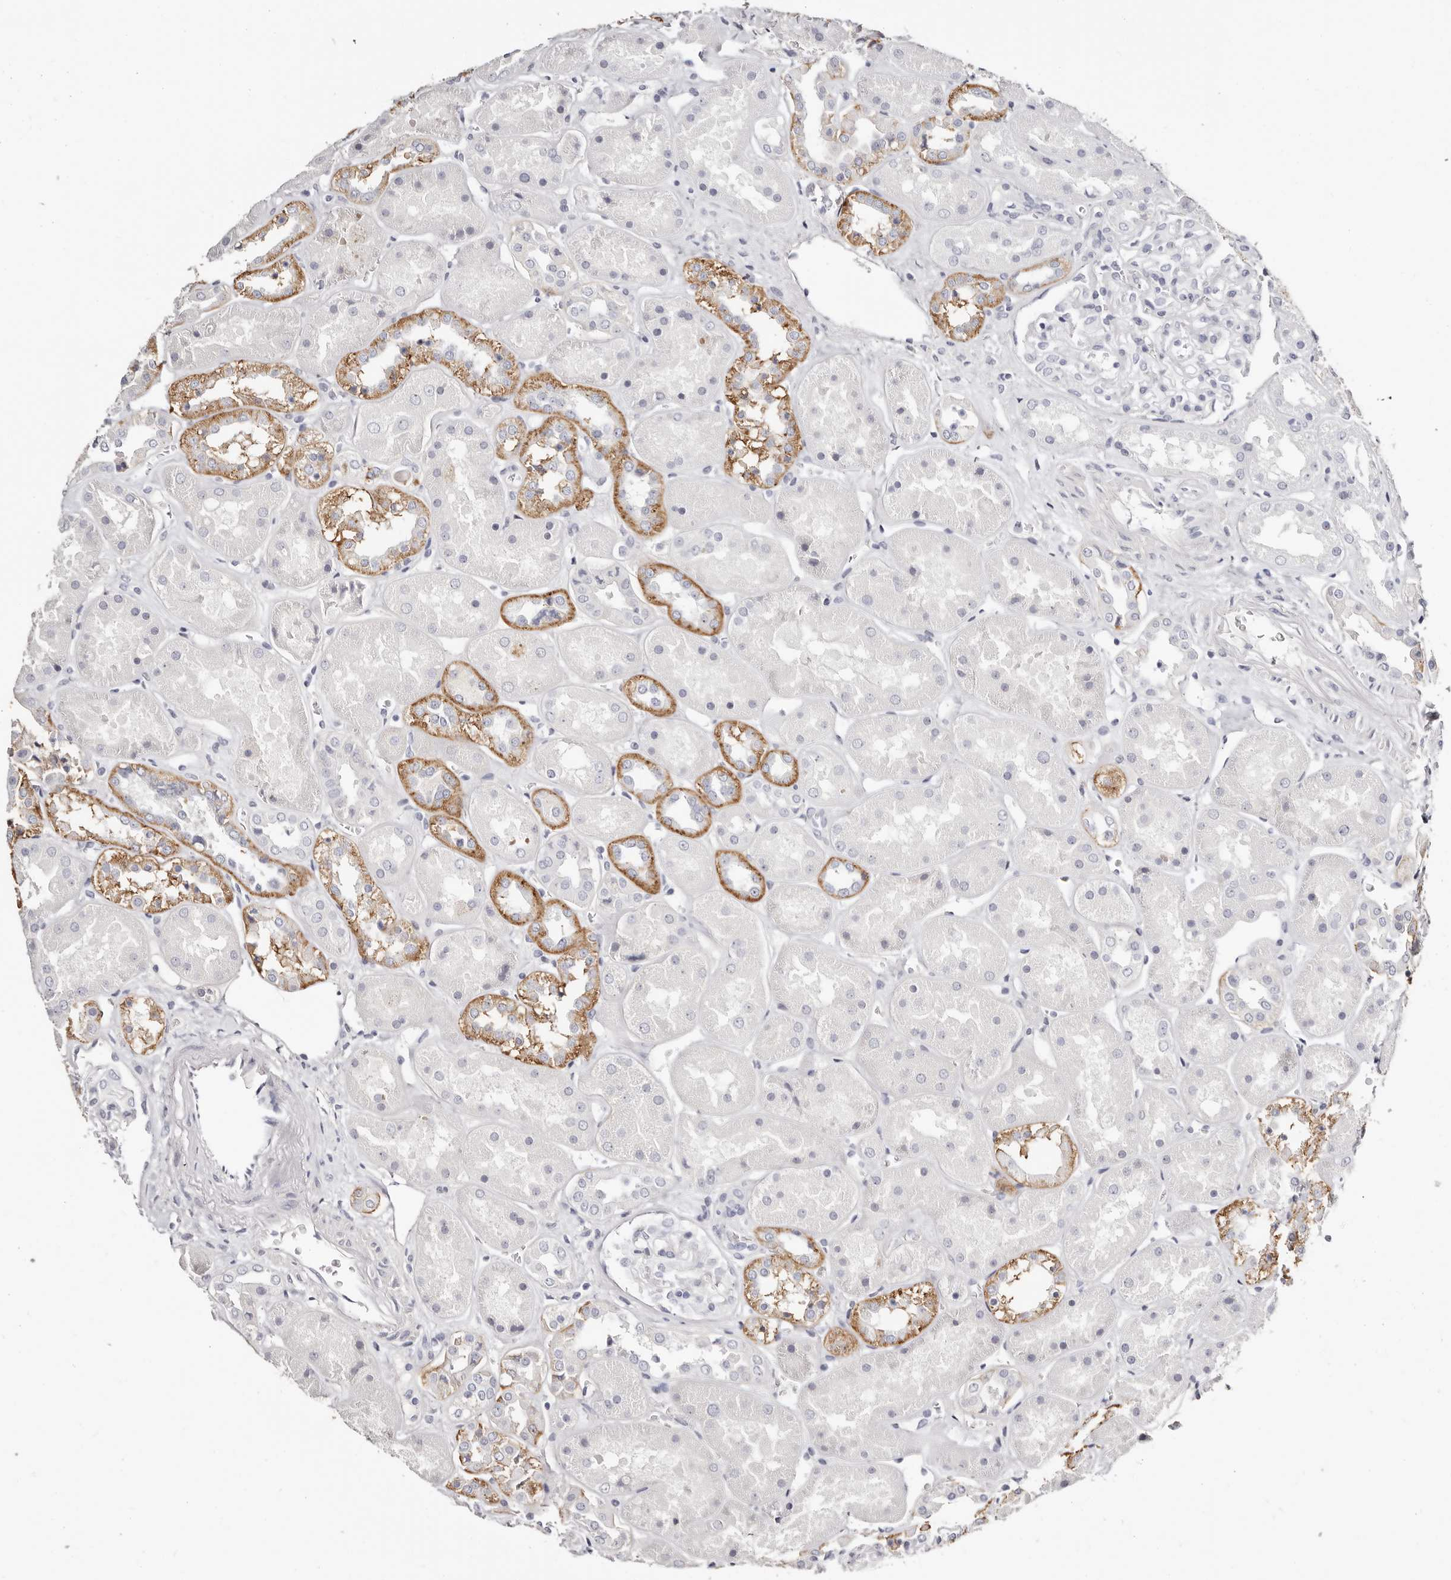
{"staining": {"intensity": "negative", "quantity": "none", "location": "none"}, "tissue": "kidney", "cell_type": "Cells in glomeruli", "image_type": "normal", "snomed": [{"axis": "morphology", "description": "Normal tissue, NOS"}, {"axis": "topography", "description": "Kidney"}], "caption": "Immunohistochemical staining of unremarkable kidney reveals no significant expression in cells in glomeruli.", "gene": "AKNAD1", "patient": {"sex": "male", "age": 70}}